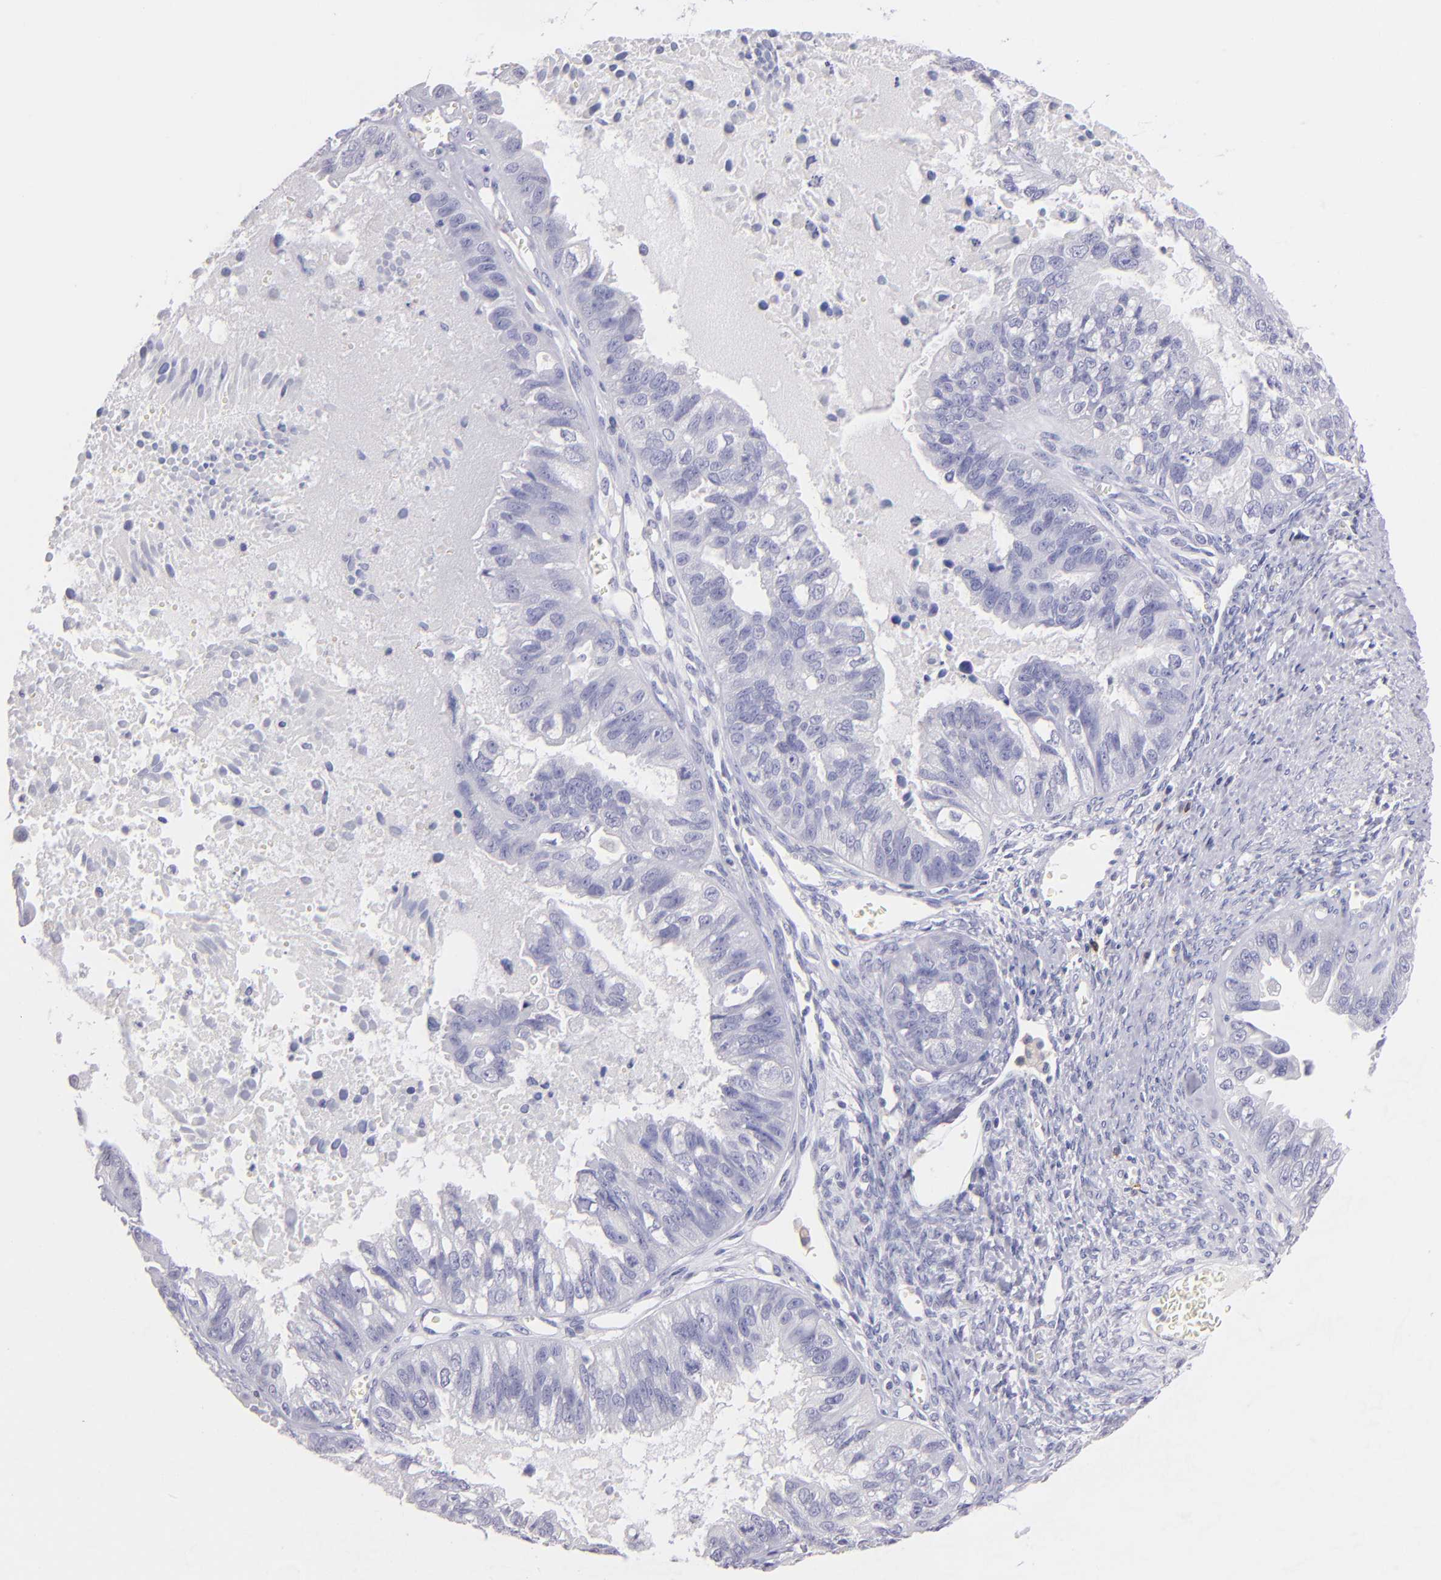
{"staining": {"intensity": "negative", "quantity": "none", "location": "none"}, "tissue": "ovarian cancer", "cell_type": "Tumor cells", "image_type": "cancer", "snomed": [{"axis": "morphology", "description": "Carcinoma, endometroid"}, {"axis": "topography", "description": "Ovary"}], "caption": "Immunohistochemistry (IHC) image of neoplastic tissue: human ovarian cancer stained with DAB (3,3'-diaminobenzidine) demonstrates no significant protein expression in tumor cells.", "gene": "IL2RA", "patient": {"sex": "female", "age": 85}}